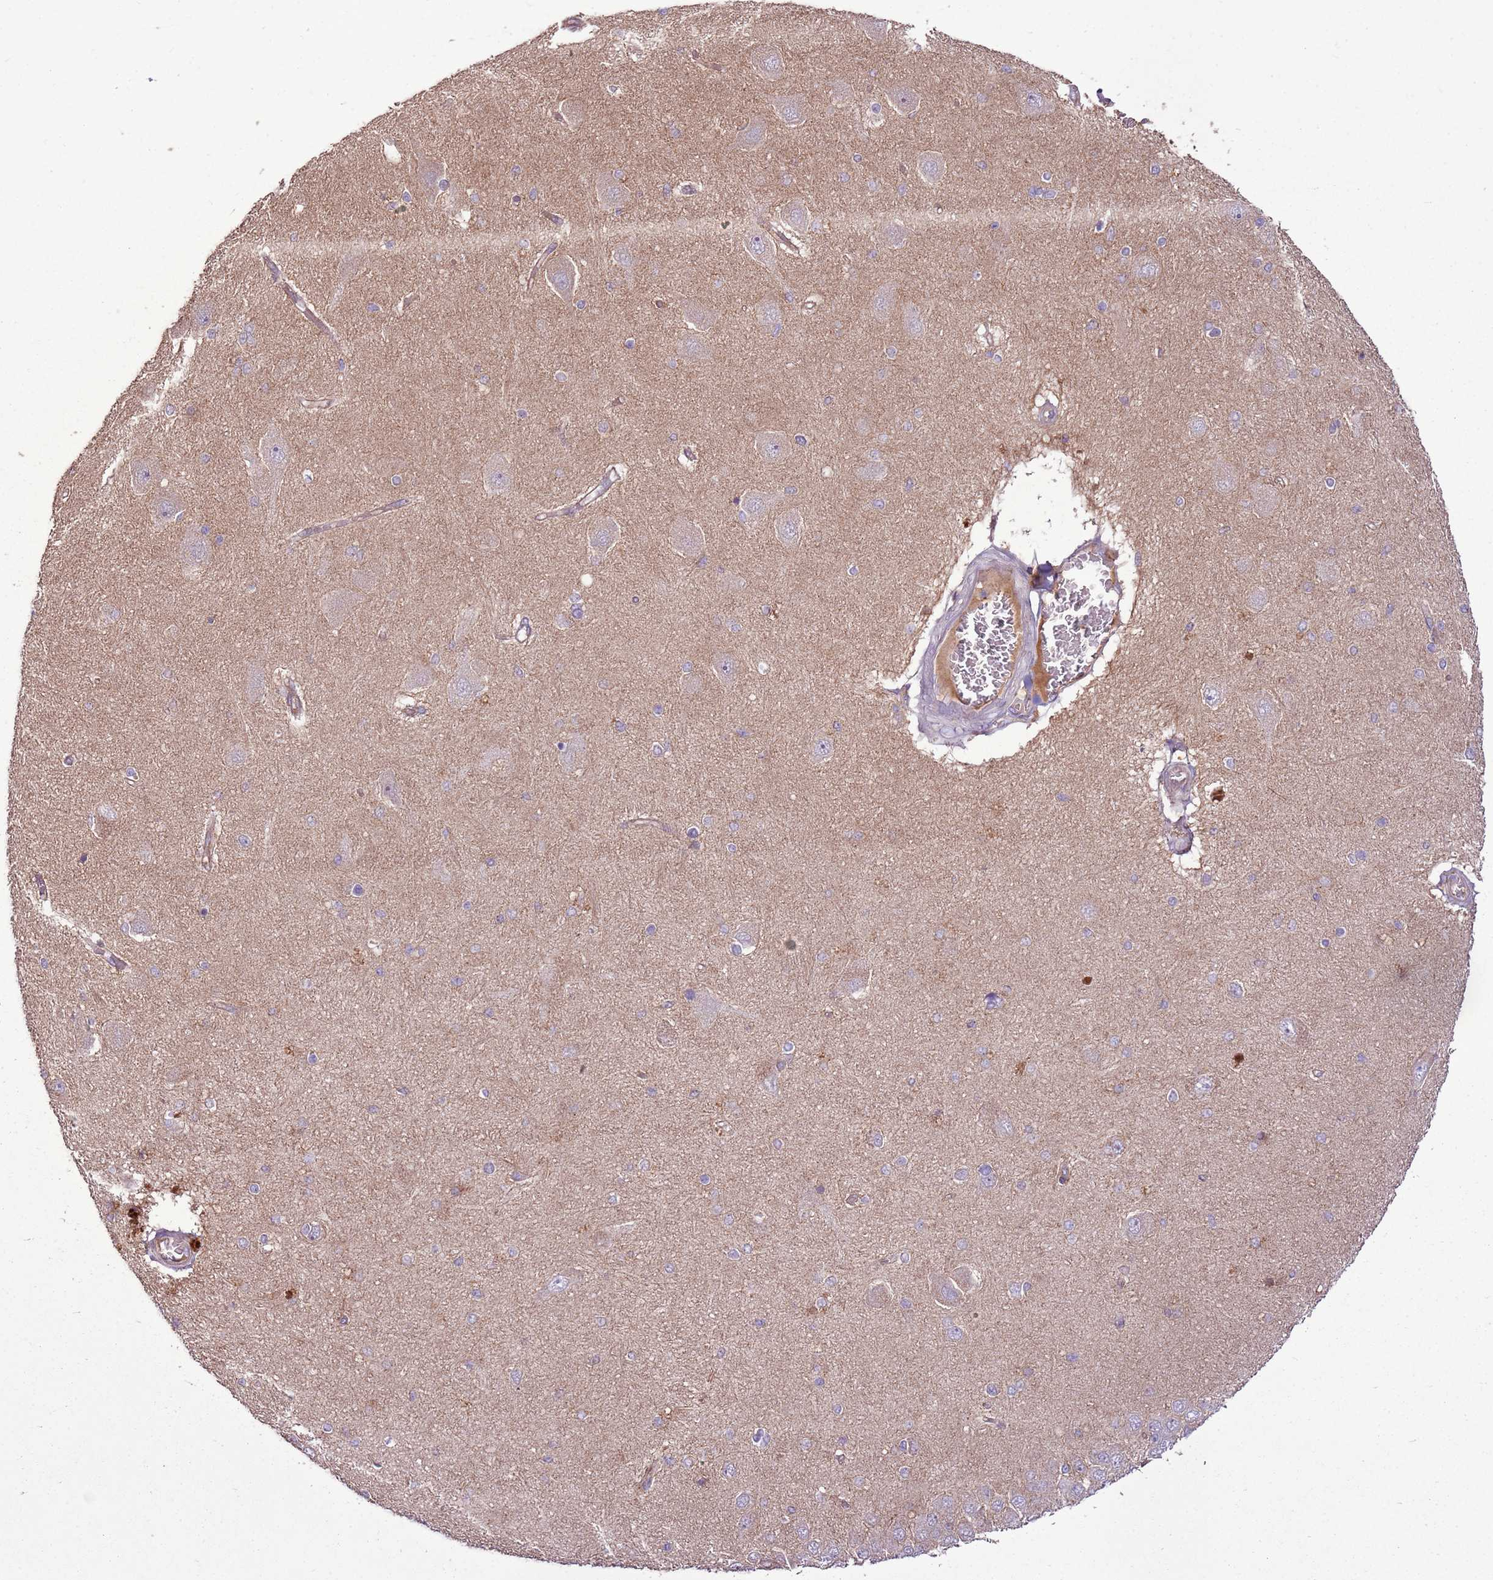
{"staining": {"intensity": "negative", "quantity": "none", "location": "none"}, "tissue": "hippocampus", "cell_type": "Glial cells", "image_type": "normal", "snomed": [{"axis": "morphology", "description": "Normal tissue, NOS"}, {"axis": "topography", "description": "Hippocampus"}], "caption": "DAB immunohistochemical staining of benign hippocampus exhibits no significant expression in glial cells. (IHC, brightfield microscopy, high magnification).", "gene": "ANKRD24", "patient": {"sex": "female", "age": 54}}